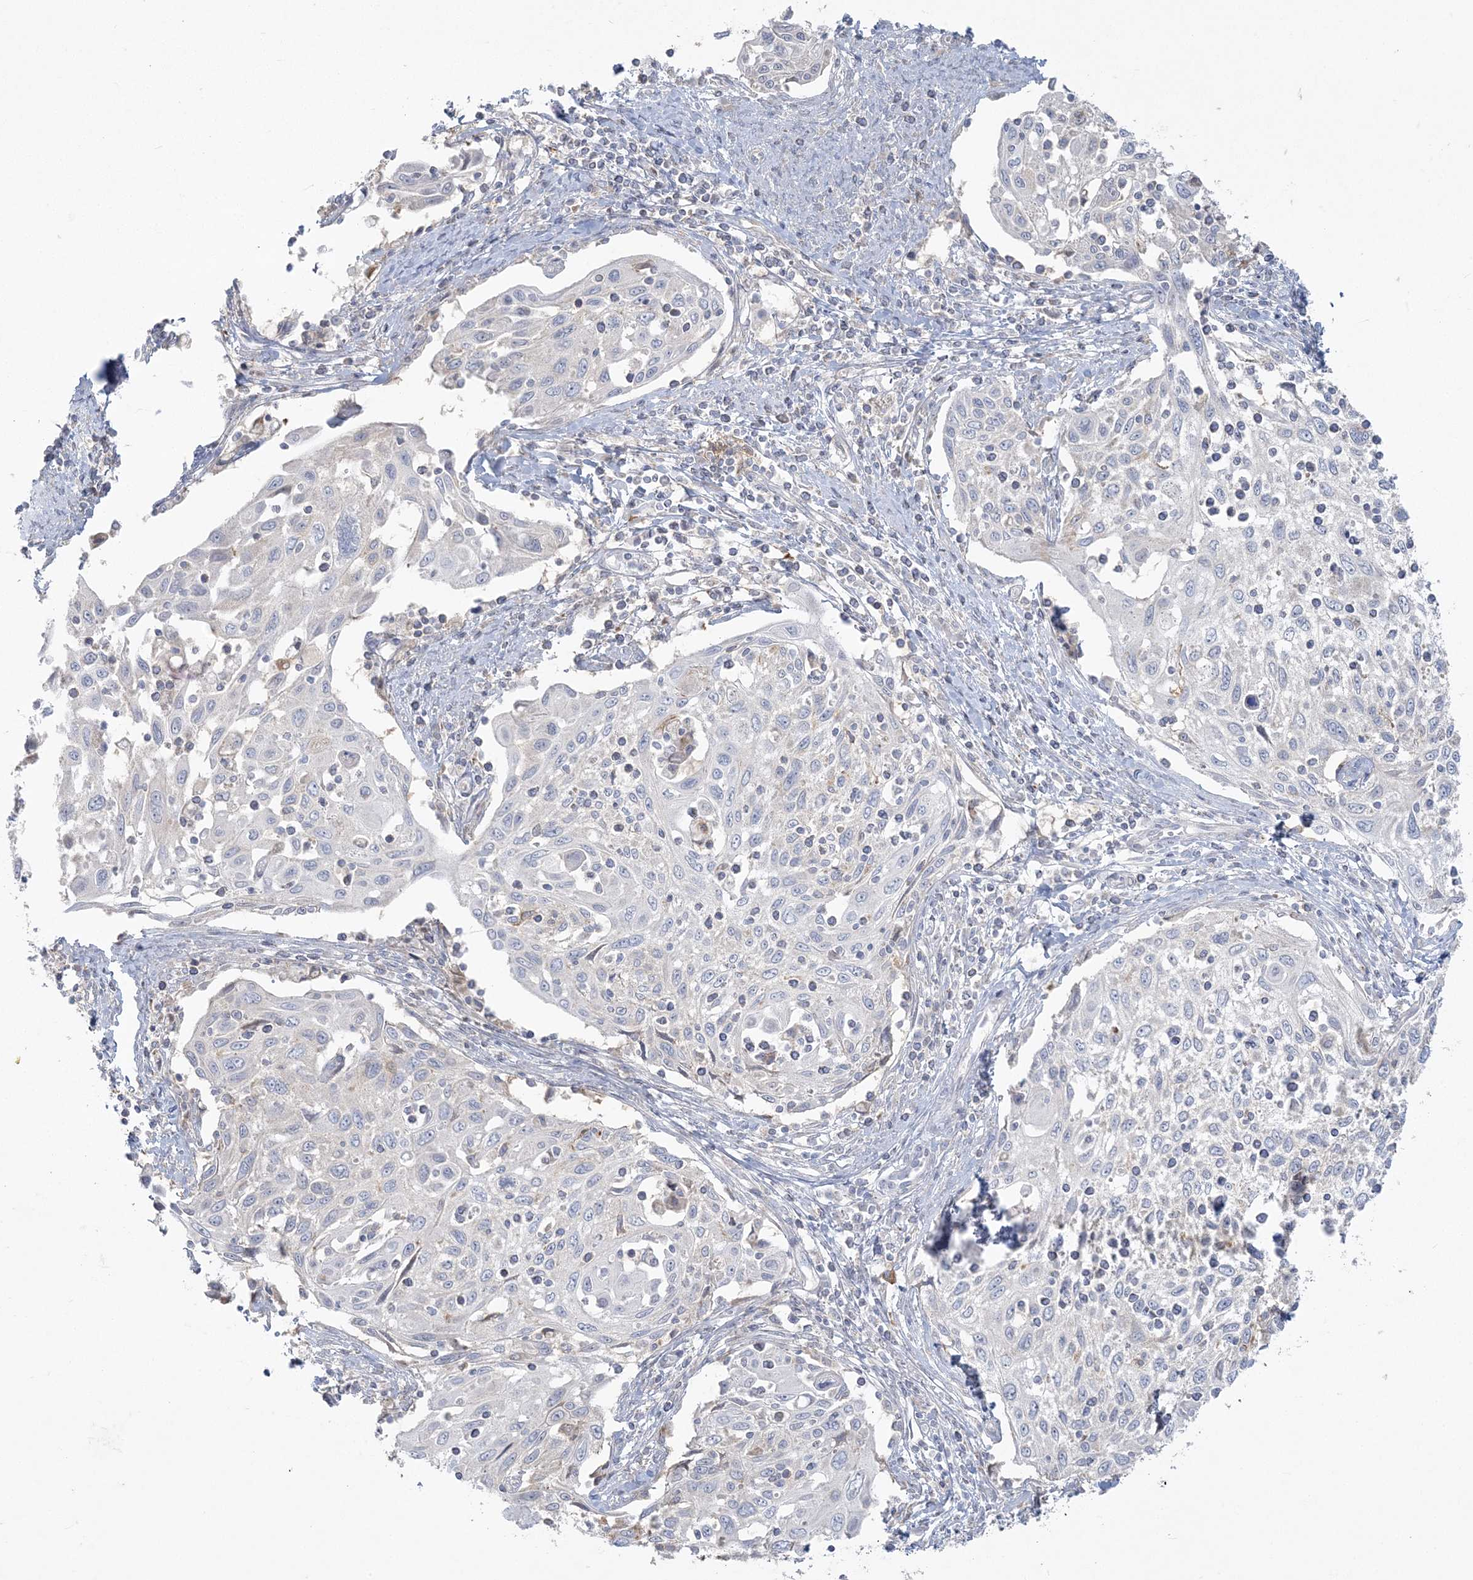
{"staining": {"intensity": "negative", "quantity": "none", "location": "none"}, "tissue": "cervical cancer", "cell_type": "Tumor cells", "image_type": "cancer", "snomed": [{"axis": "morphology", "description": "Squamous cell carcinoma, NOS"}, {"axis": "topography", "description": "Cervix"}], "caption": "Cervical cancer (squamous cell carcinoma) was stained to show a protein in brown. There is no significant positivity in tumor cells.", "gene": "ZC3H6", "patient": {"sex": "female", "age": 70}}